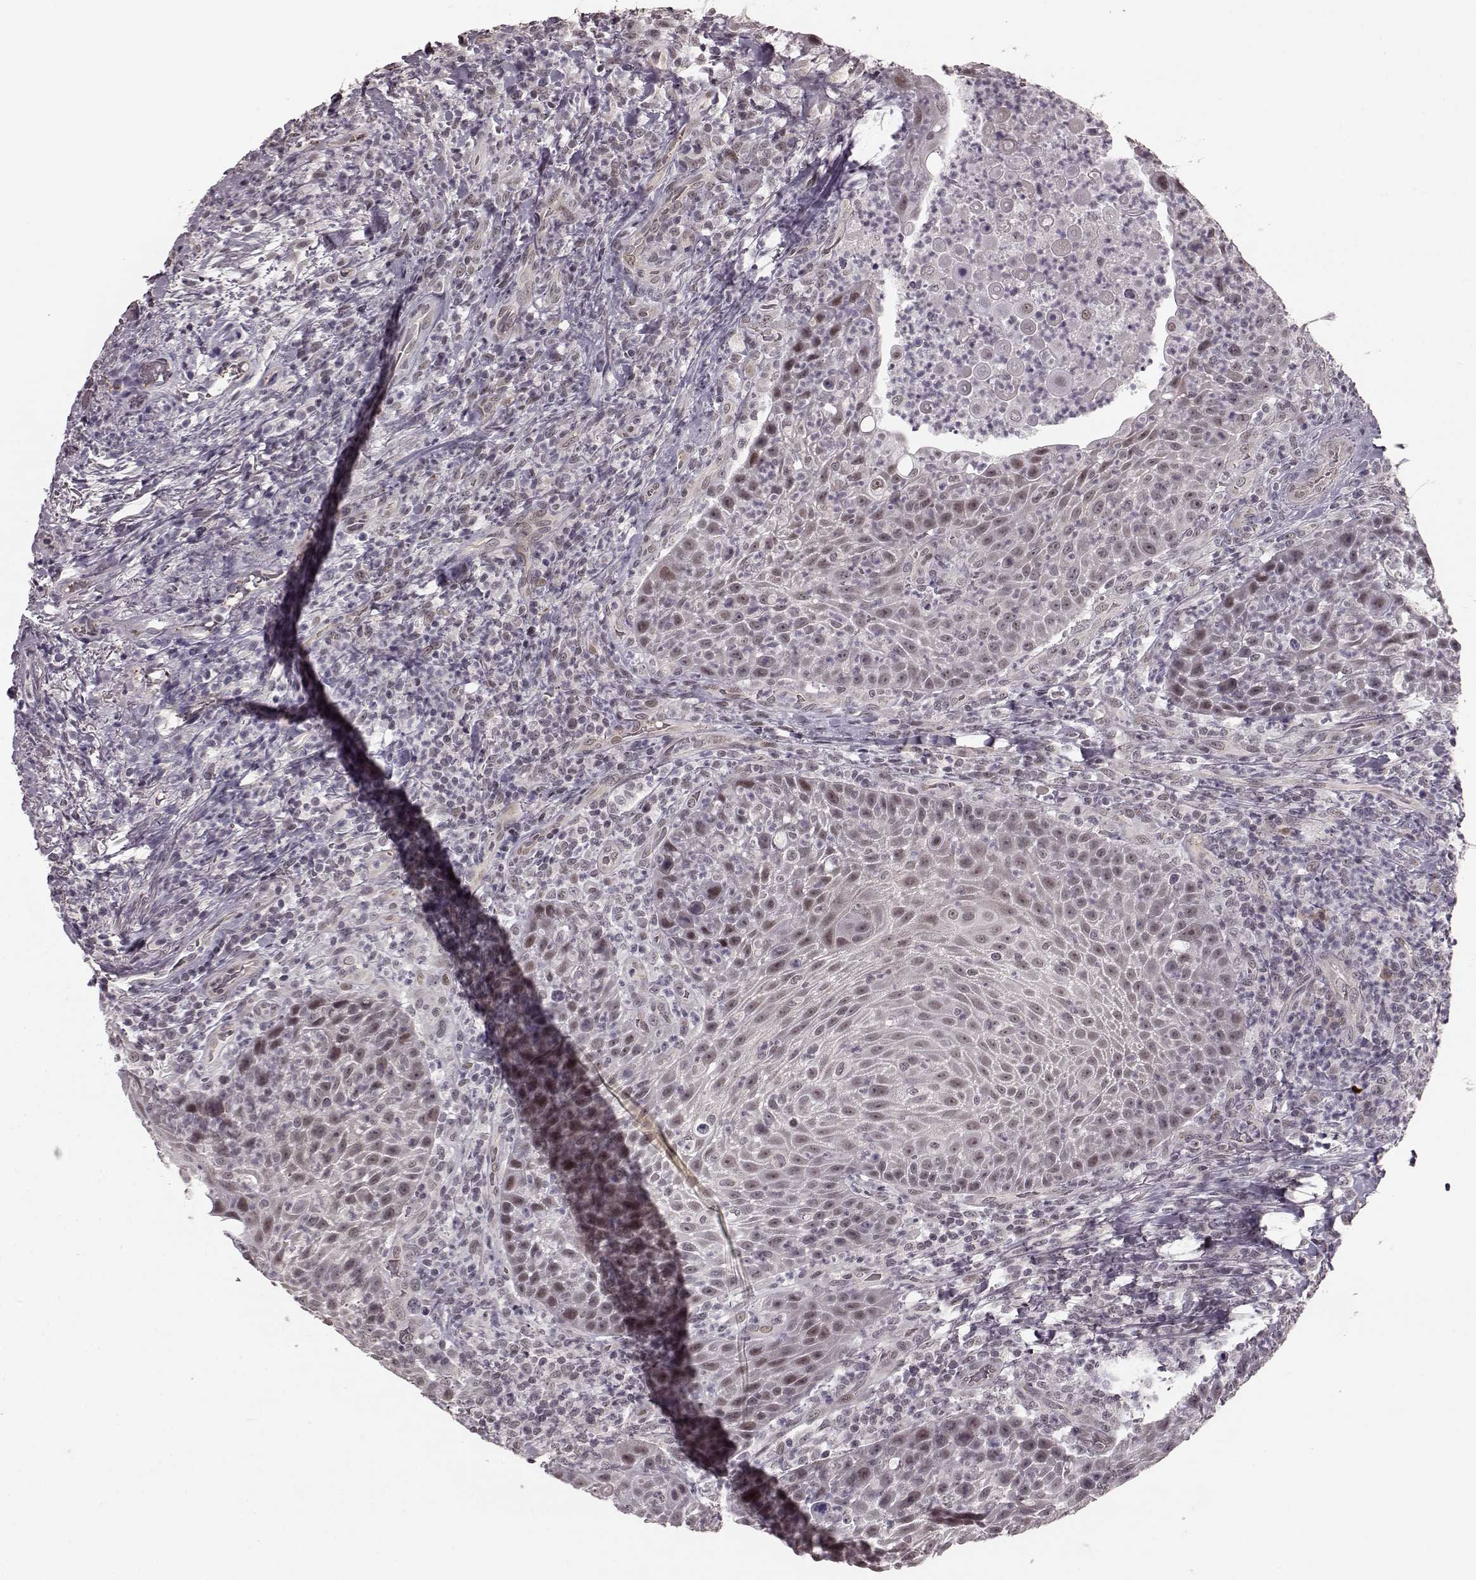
{"staining": {"intensity": "weak", "quantity": "<25%", "location": "nuclear"}, "tissue": "head and neck cancer", "cell_type": "Tumor cells", "image_type": "cancer", "snomed": [{"axis": "morphology", "description": "Squamous cell carcinoma, NOS"}, {"axis": "topography", "description": "Head-Neck"}], "caption": "The image reveals no staining of tumor cells in head and neck squamous cell carcinoma. The staining was performed using DAB to visualize the protein expression in brown, while the nuclei were stained in blue with hematoxylin (Magnification: 20x).", "gene": "PLCB4", "patient": {"sex": "male", "age": 69}}